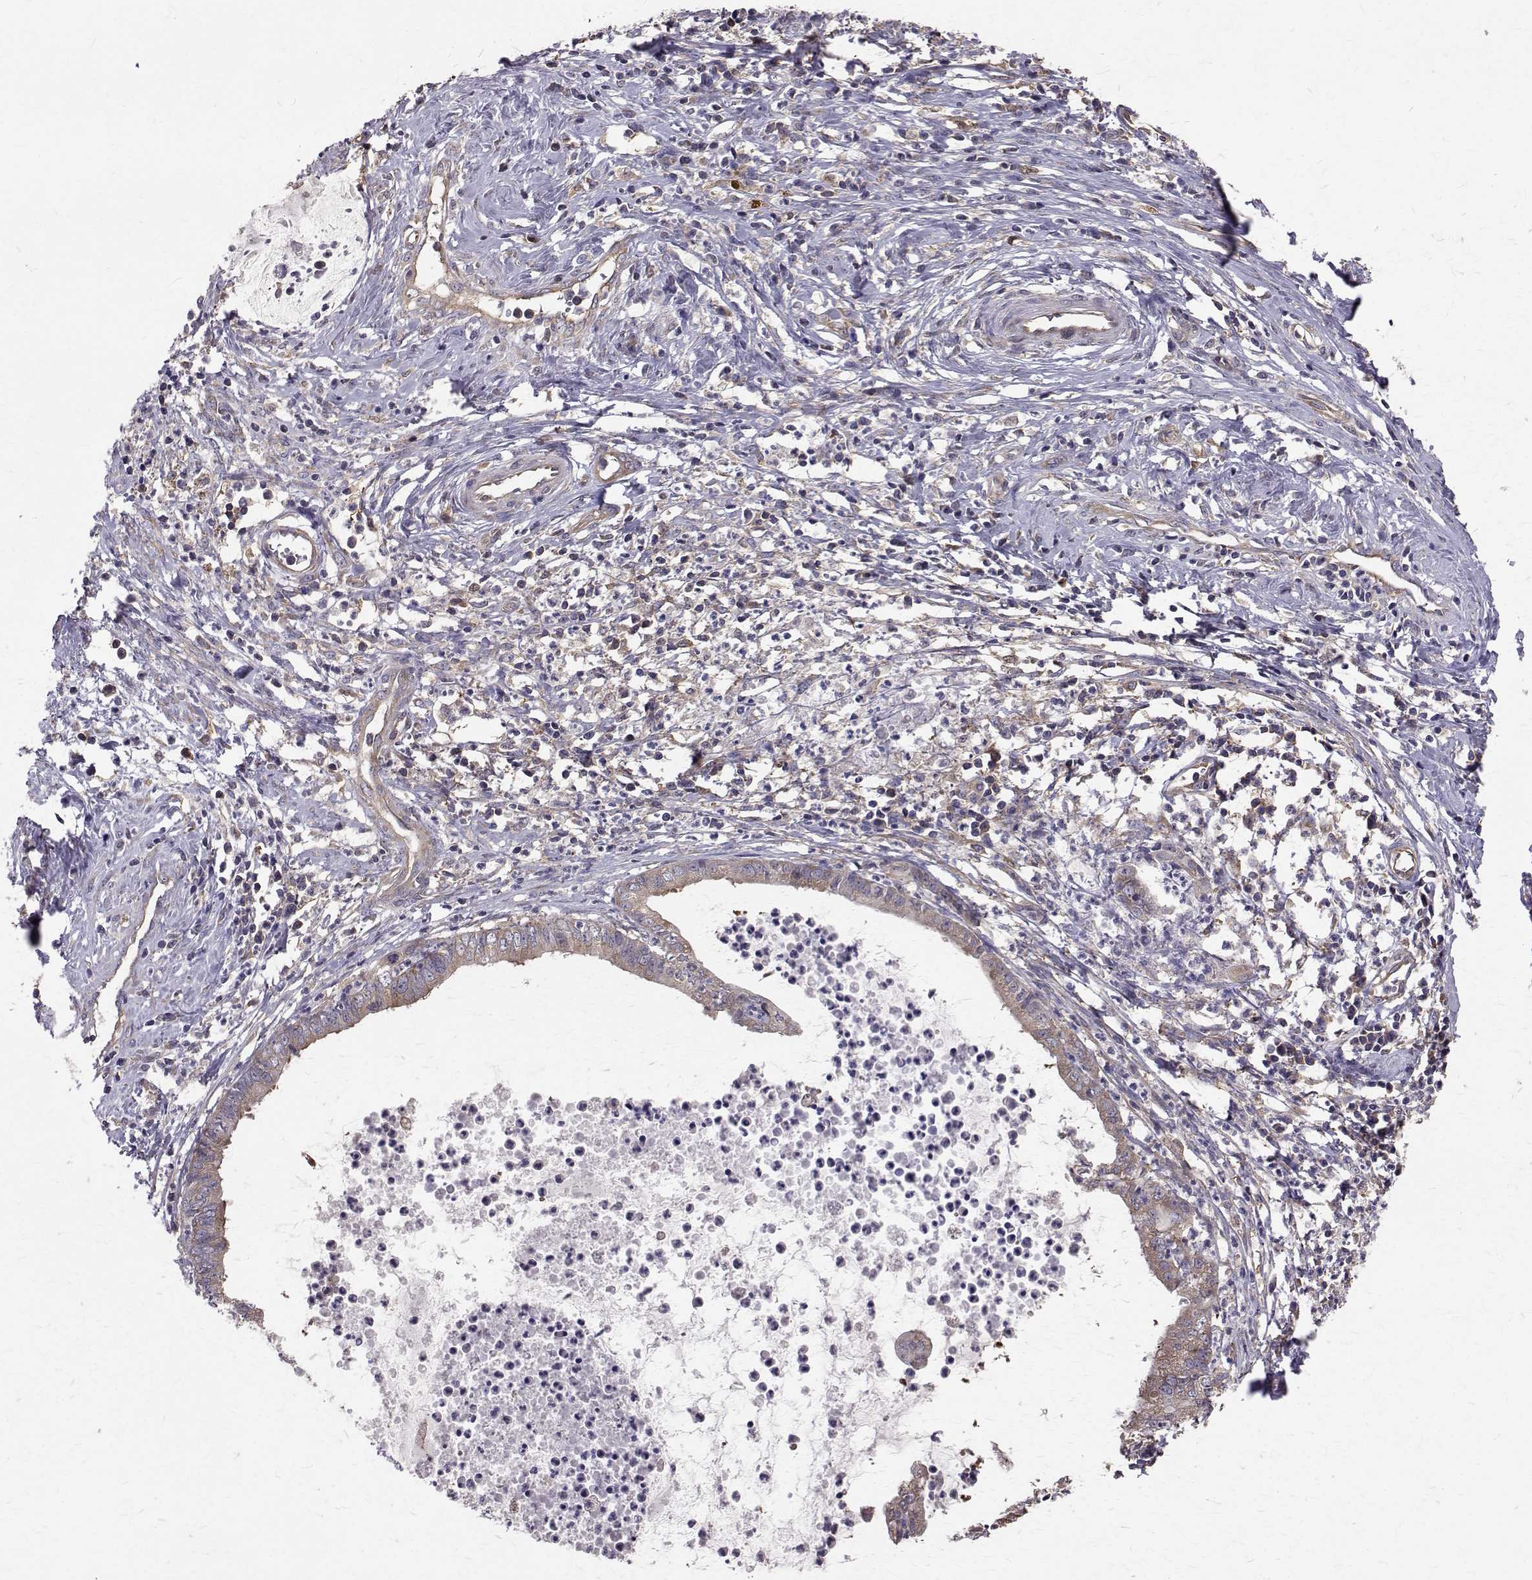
{"staining": {"intensity": "weak", "quantity": ">75%", "location": "cytoplasmic/membranous"}, "tissue": "cervical cancer", "cell_type": "Tumor cells", "image_type": "cancer", "snomed": [{"axis": "morphology", "description": "Normal tissue, NOS"}, {"axis": "morphology", "description": "Adenocarcinoma, NOS"}, {"axis": "topography", "description": "Cervix"}], "caption": "A low amount of weak cytoplasmic/membranous expression is identified in approximately >75% of tumor cells in cervical cancer (adenocarcinoma) tissue.", "gene": "FARSB", "patient": {"sex": "female", "age": 38}}